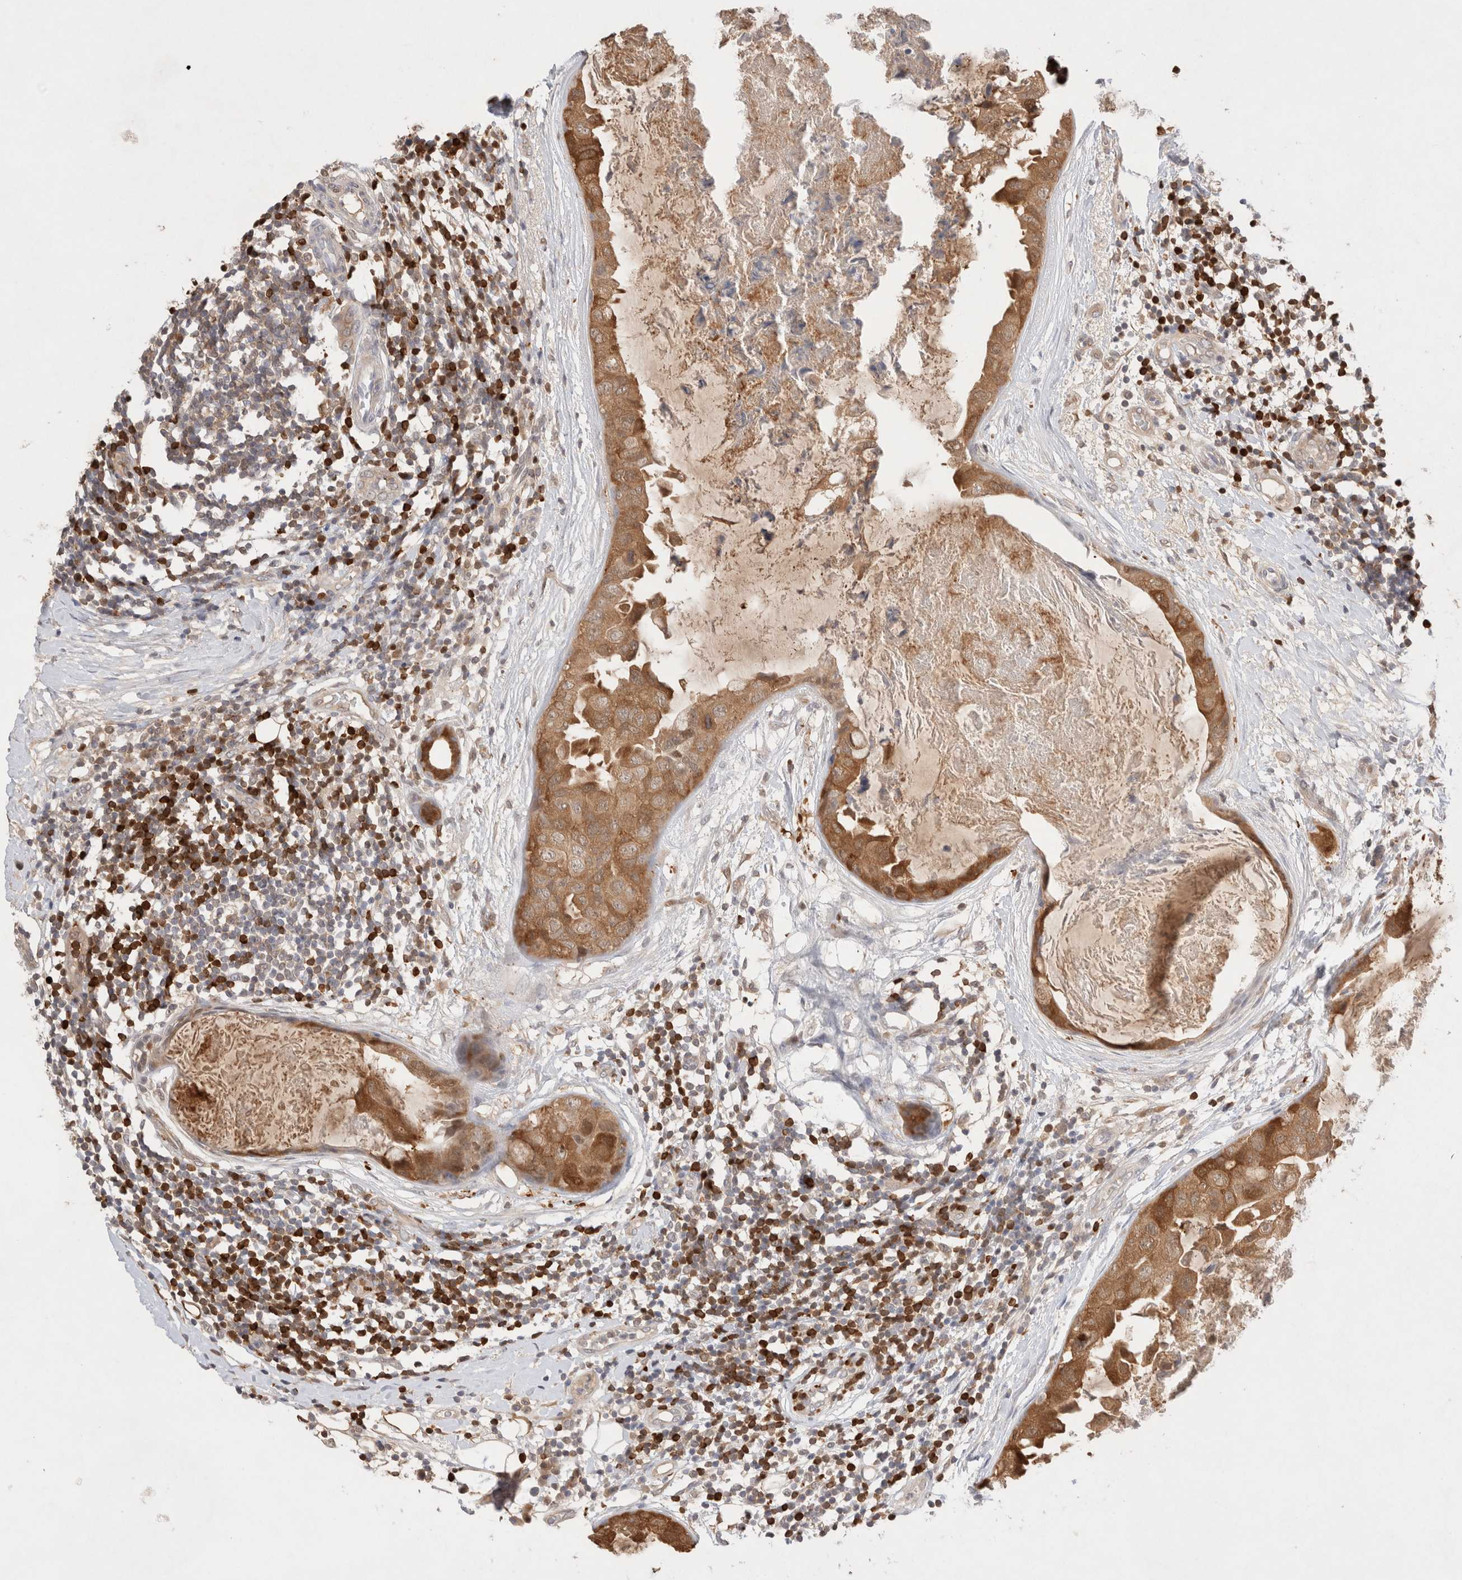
{"staining": {"intensity": "moderate", "quantity": ">75%", "location": "cytoplasmic/membranous"}, "tissue": "breast cancer", "cell_type": "Tumor cells", "image_type": "cancer", "snomed": [{"axis": "morphology", "description": "Duct carcinoma"}, {"axis": "topography", "description": "Breast"}], "caption": "Moderate cytoplasmic/membranous protein positivity is appreciated in approximately >75% of tumor cells in breast invasive ductal carcinoma.", "gene": "STARD10", "patient": {"sex": "female", "age": 40}}